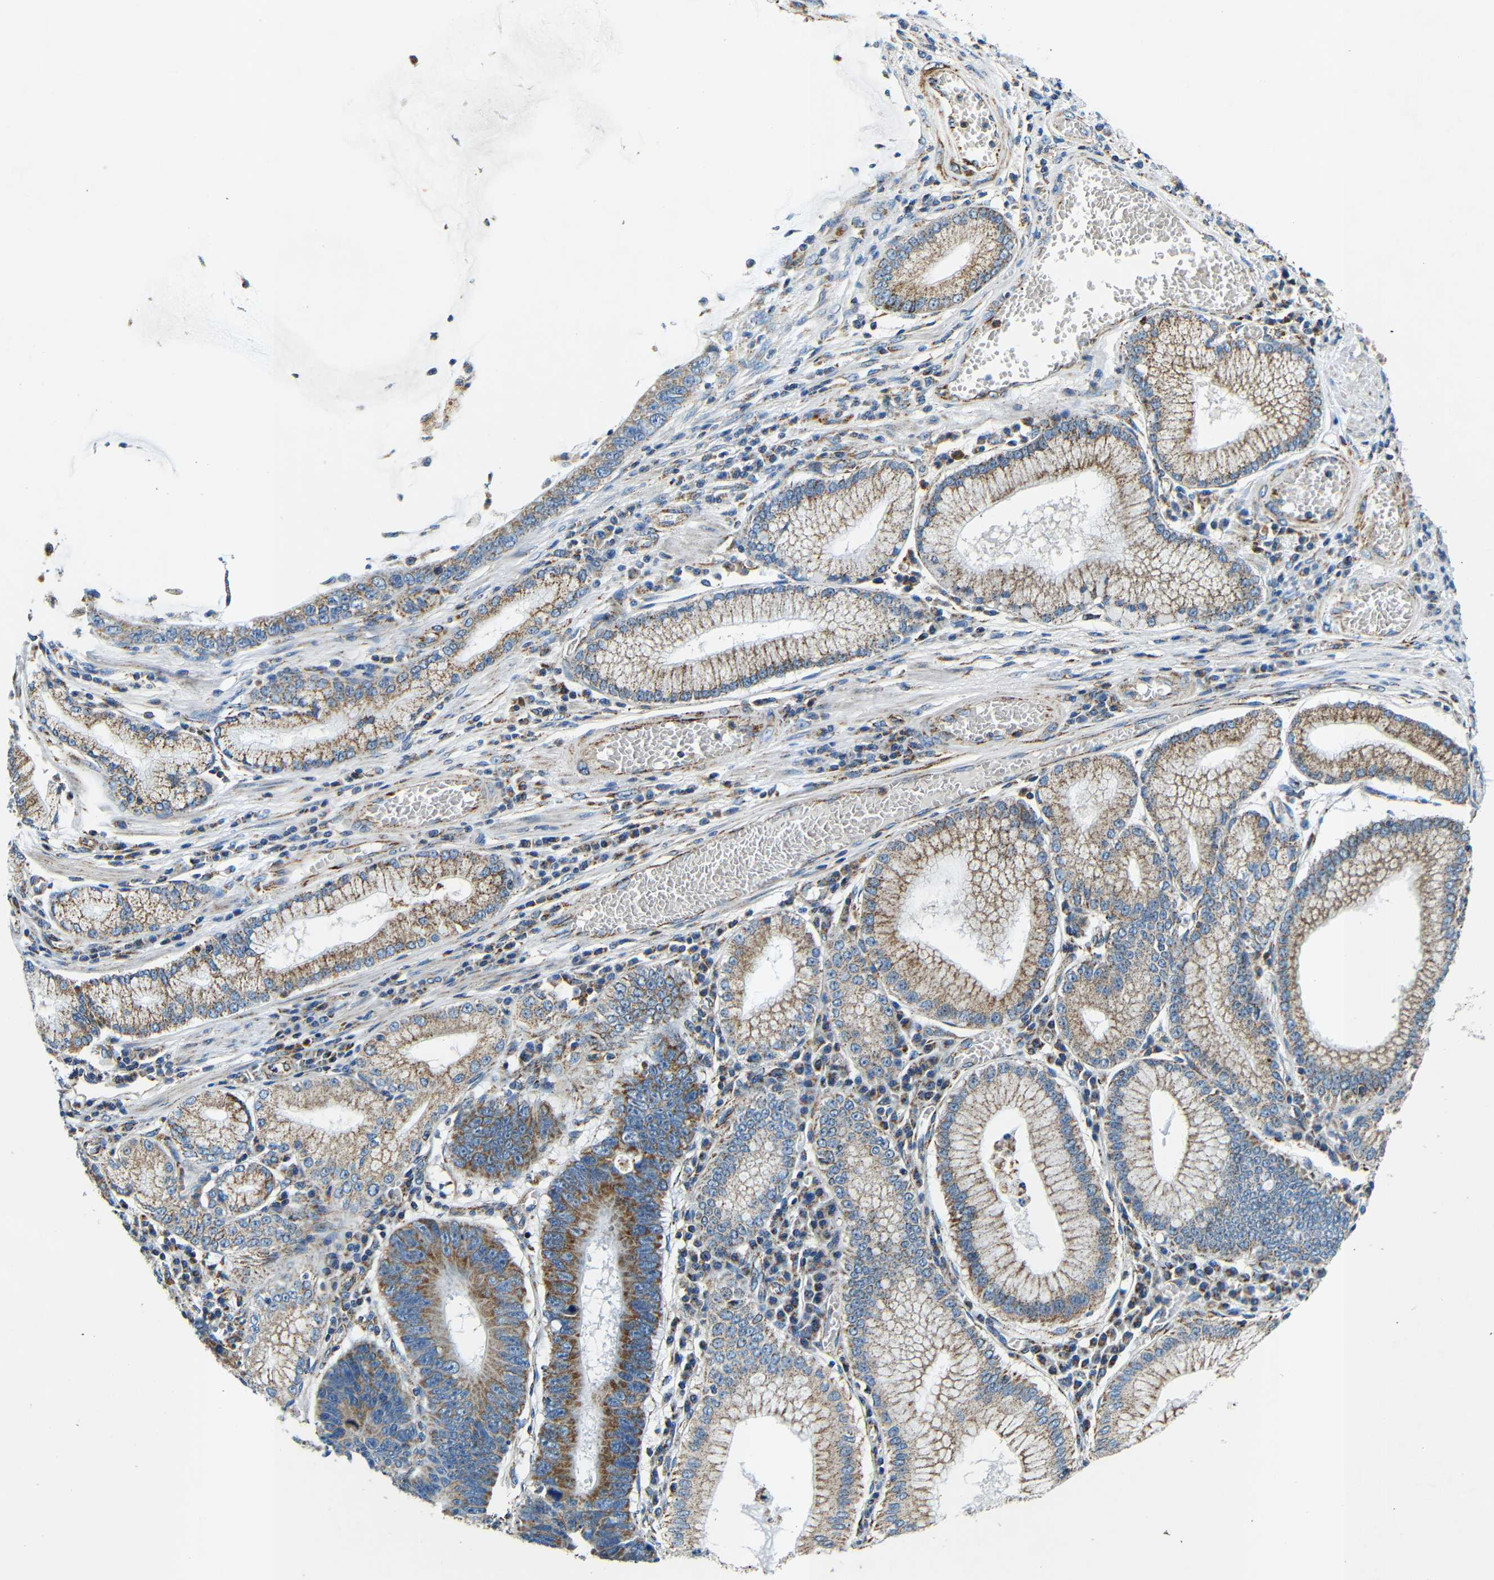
{"staining": {"intensity": "moderate", "quantity": "25%-75%", "location": "cytoplasmic/membranous"}, "tissue": "stomach cancer", "cell_type": "Tumor cells", "image_type": "cancer", "snomed": [{"axis": "morphology", "description": "Adenocarcinoma, NOS"}, {"axis": "topography", "description": "Stomach"}], "caption": "Immunohistochemical staining of stomach cancer (adenocarcinoma) exhibits moderate cytoplasmic/membranous protein expression in about 25%-75% of tumor cells. (IHC, brightfield microscopy, high magnification).", "gene": "GALNT18", "patient": {"sex": "male", "age": 59}}